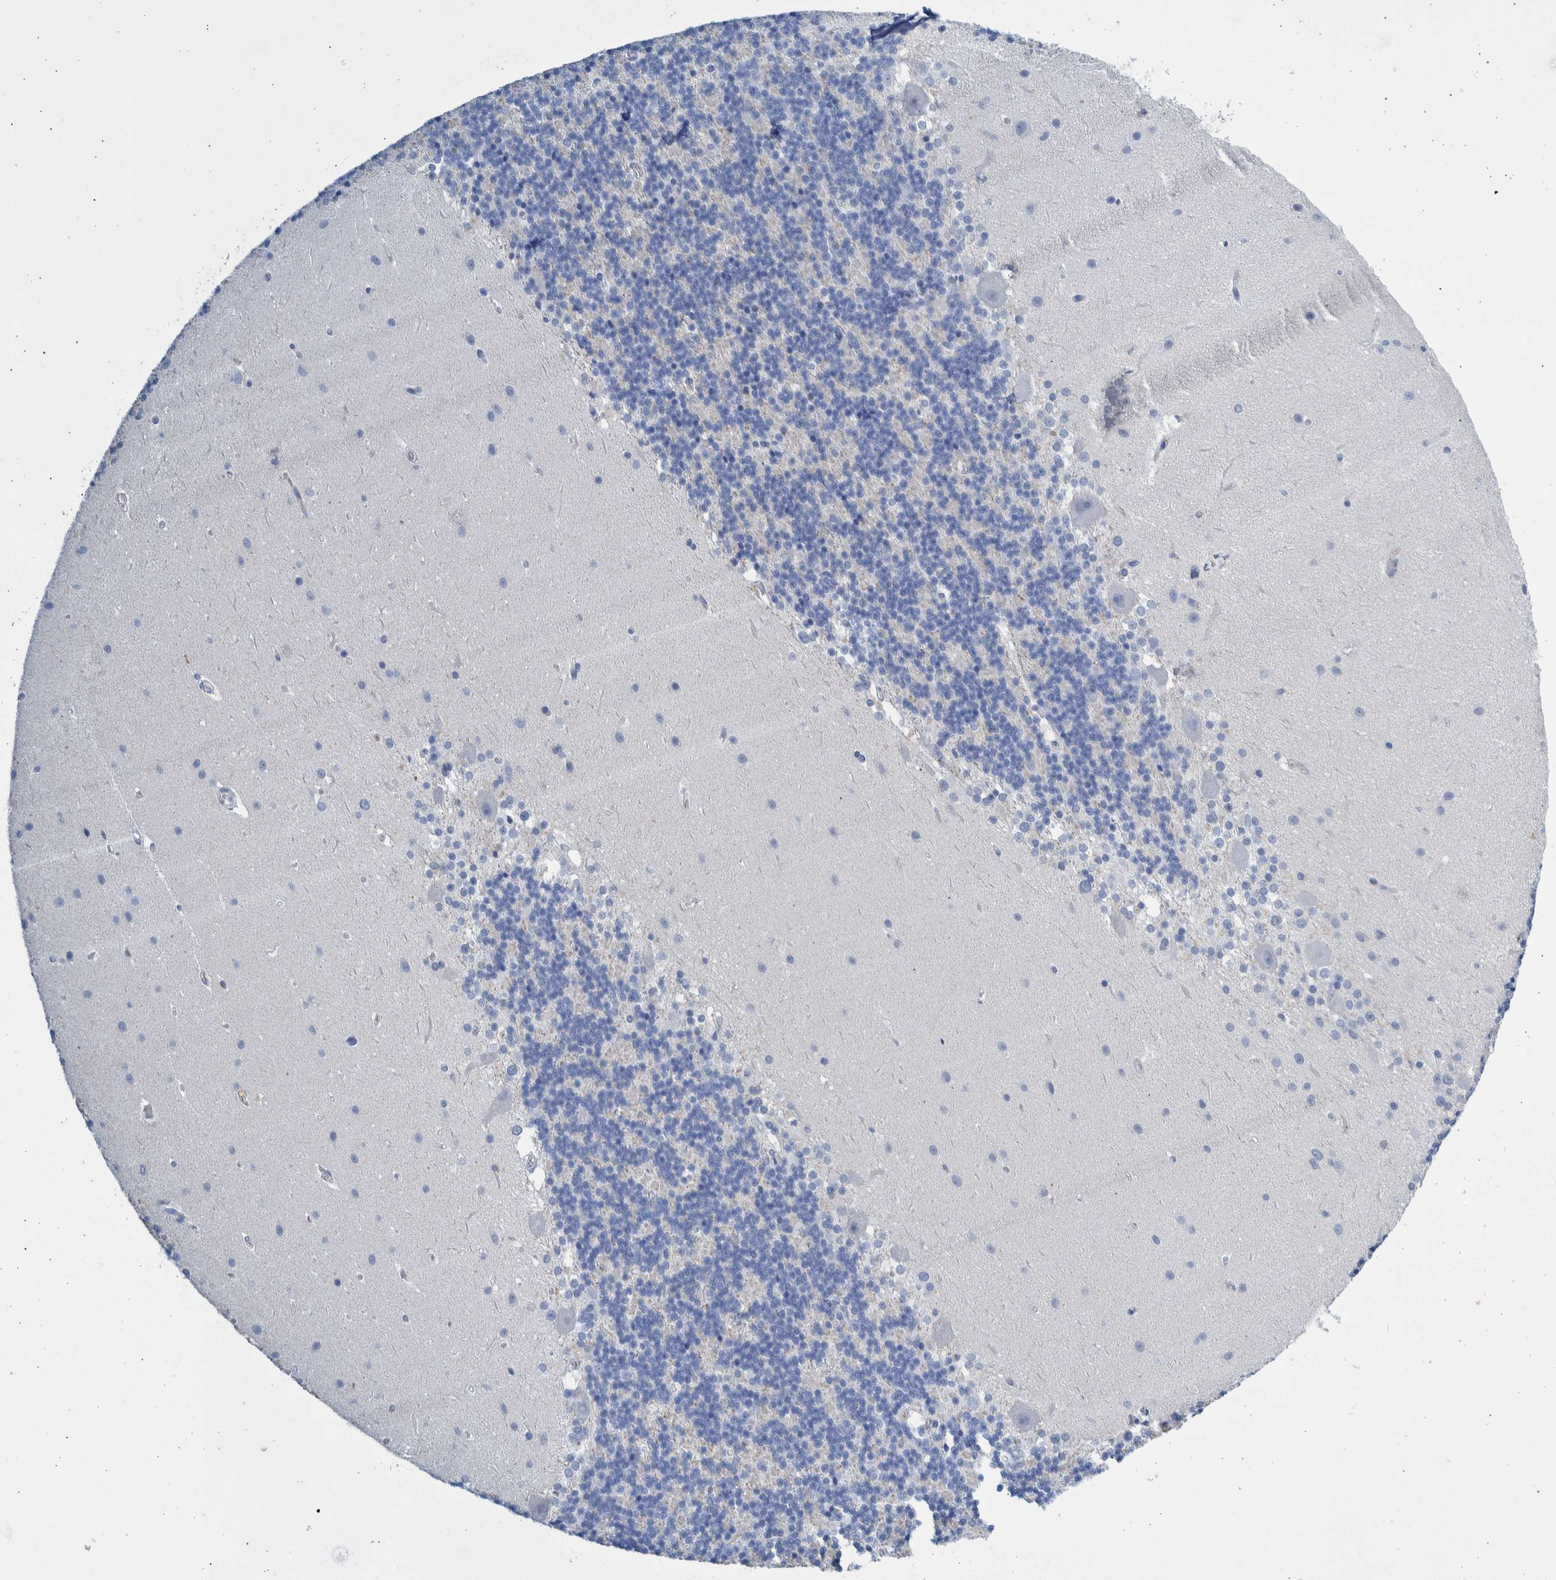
{"staining": {"intensity": "negative", "quantity": "none", "location": "none"}, "tissue": "cerebellum", "cell_type": "Cells in granular layer", "image_type": "normal", "snomed": [{"axis": "morphology", "description": "Normal tissue, NOS"}, {"axis": "topography", "description": "Cerebellum"}], "caption": "Cerebellum stained for a protein using immunohistochemistry reveals no staining cells in granular layer.", "gene": "SLC34A3", "patient": {"sex": "female", "age": 54}}